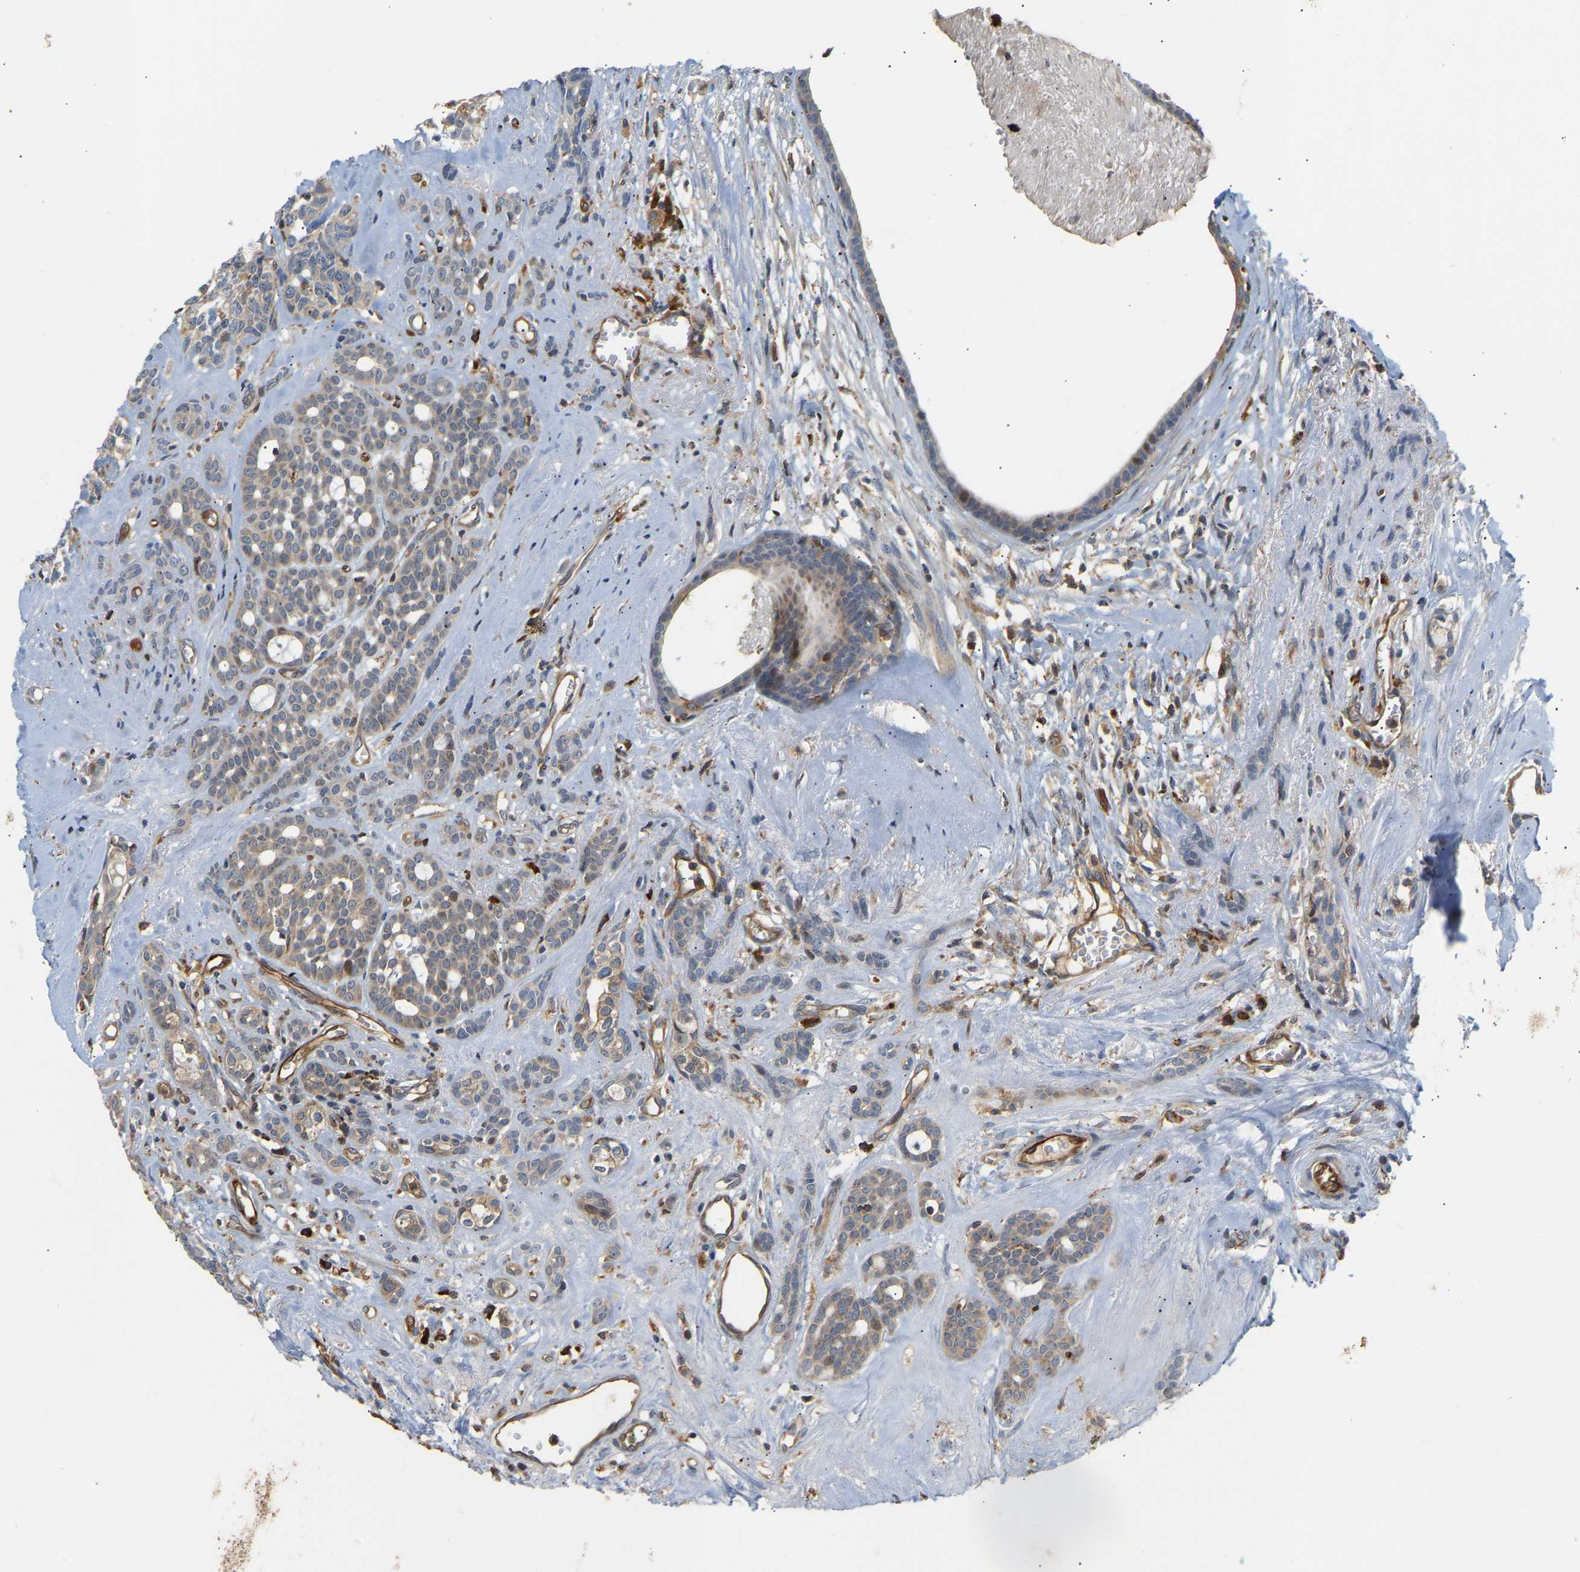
{"staining": {"intensity": "weak", "quantity": "<25%", "location": "cytoplasmic/membranous"}, "tissue": "head and neck cancer", "cell_type": "Tumor cells", "image_type": "cancer", "snomed": [{"axis": "morphology", "description": "Adenocarcinoma, NOS"}, {"axis": "topography", "description": "Salivary gland, NOS"}, {"axis": "topography", "description": "Head-Neck"}], "caption": "The image displays no staining of tumor cells in head and neck cancer. (Brightfield microscopy of DAB immunohistochemistry at high magnification).", "gene": "PLCG2", "patient": {"sex": "female", "age": 76}}